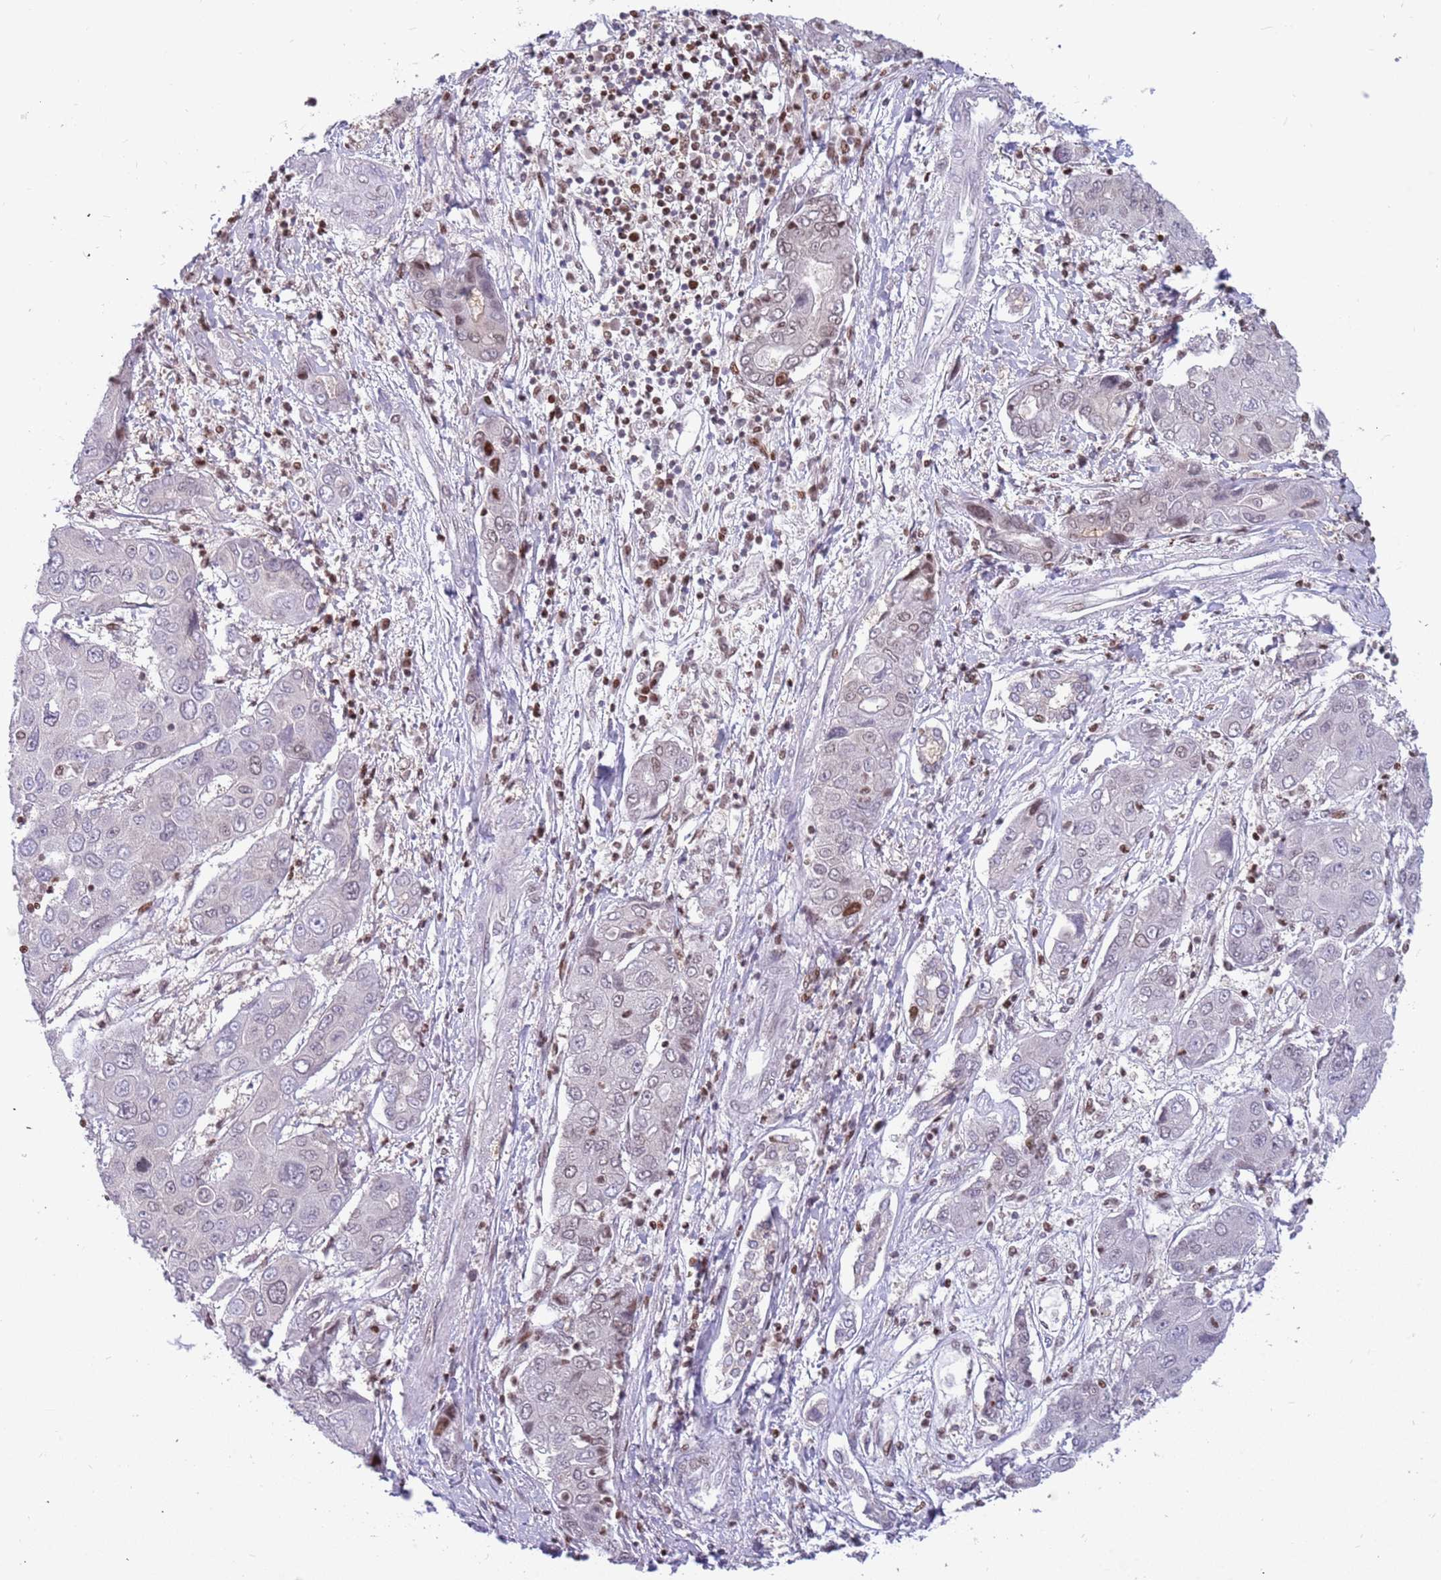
{"staining": {"intensity": "negative", "quantity": "none", "location": "none"}, "tissue": "liver cancer", "cell_type": "Tumor cells", "image_type": "cancer", "snomed": [{"axis": "morphology", "description": "Cholangiocarcinoma"}, {"axis": "topography", "description": "Liver"}], "caption": "A high-resolution photomicrograph shows immunohistochemistry (IHC) staining of liver cholangiocarcinoma, which displays no significant staining in tumor cells.", "gene": "ARHGEF5", "patient": {"sex": "male", "age": 67}}